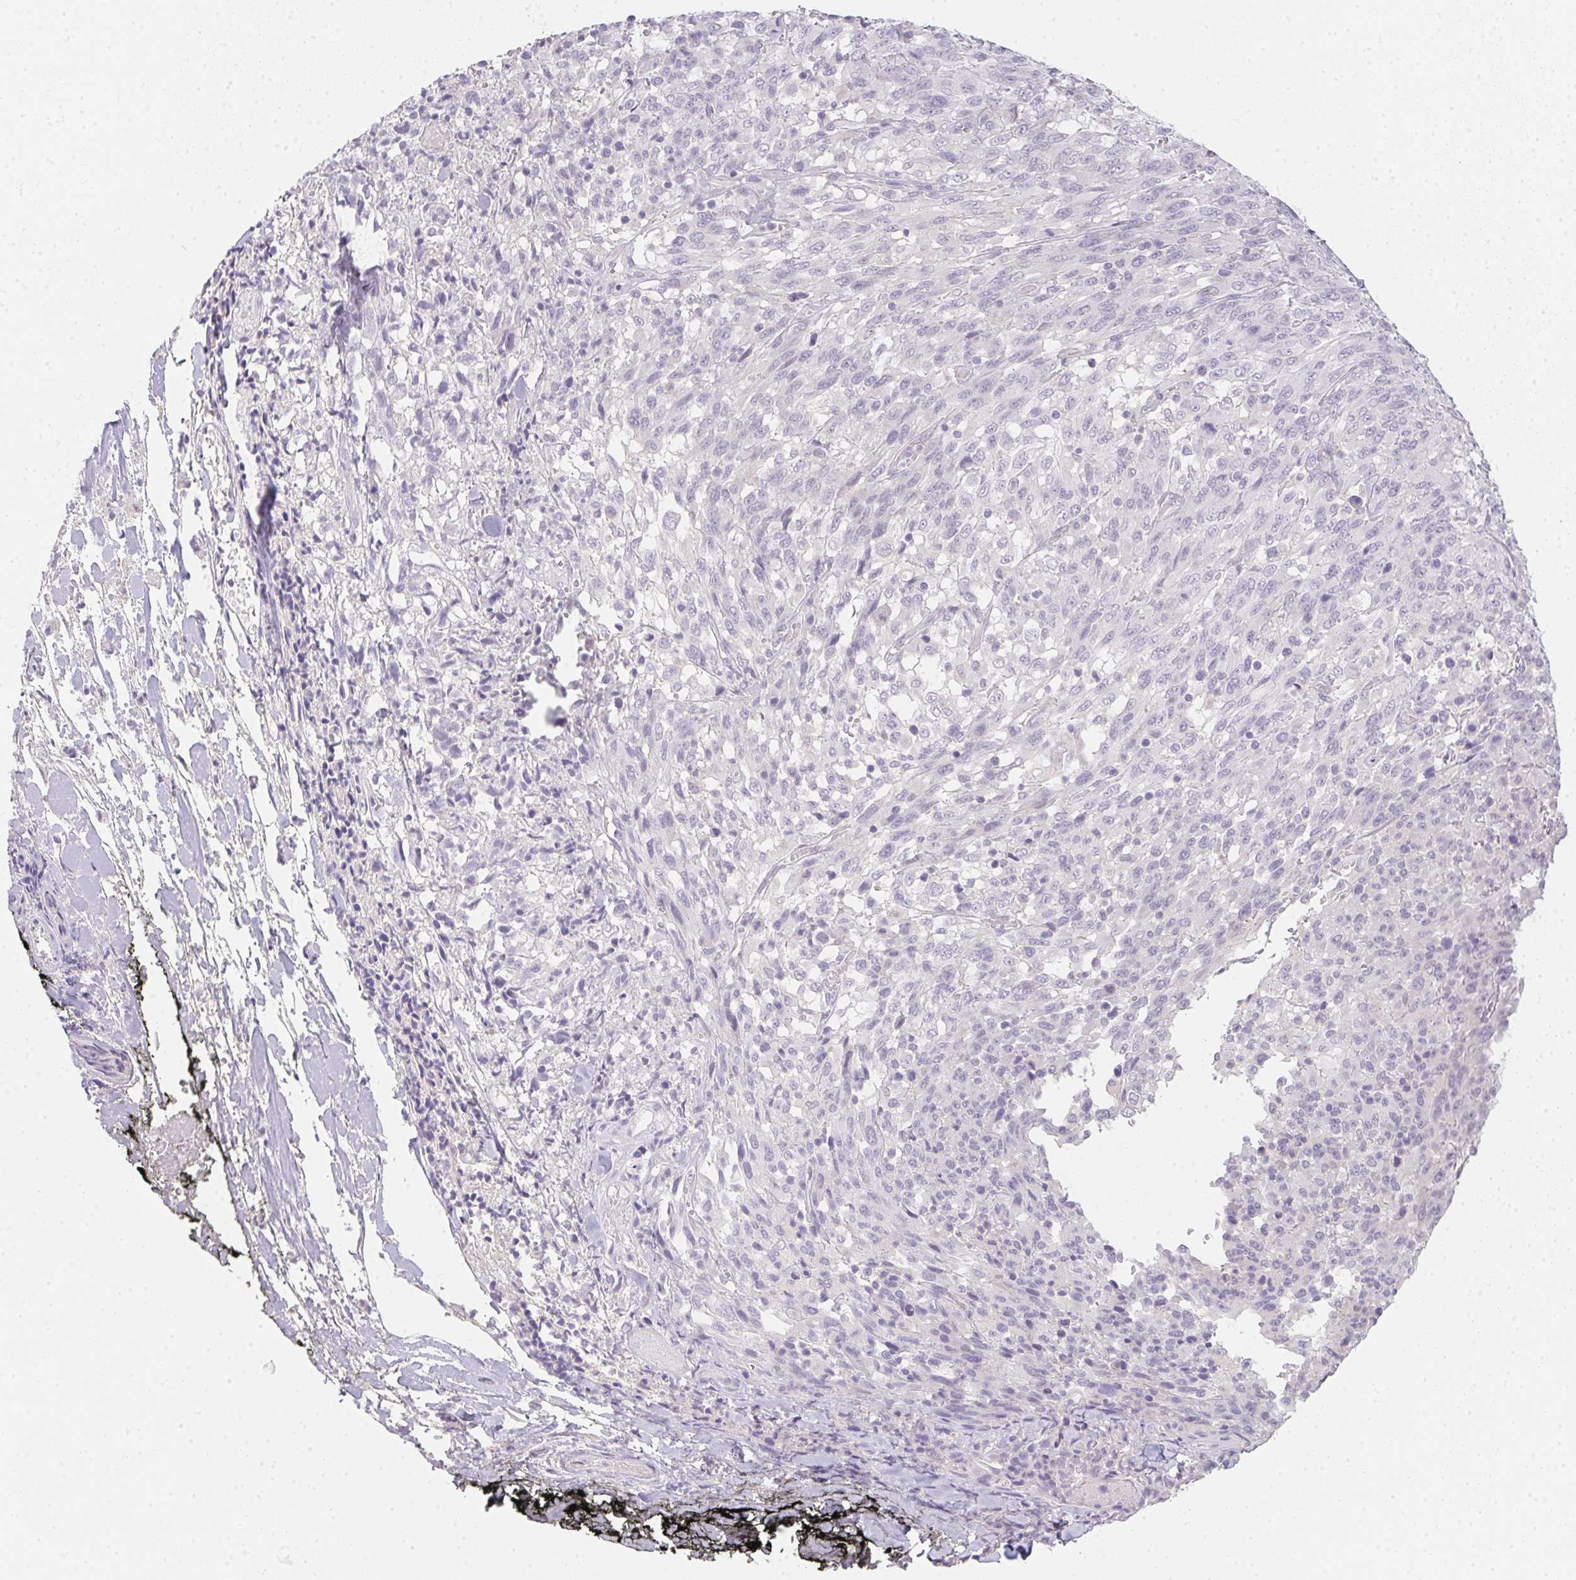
{"staining": {"intensity": "negative", "quantity": "none", "location": "none"}, "tissue": "melanoma", "cell_type": "Tumor cells", "image_type": "cancer", "snomed": [{"axis": "morphology", "description": "Malignant melanoma, NOS"}, {"axis": "topography", "description": "Skin"}], "caption": "The immunohistochemistry photomicrograph has no significant positivity in tumor cells of melanoma tissue.", "gene": "ZBBX", "patient": {"sex": "female", "age": 91}}